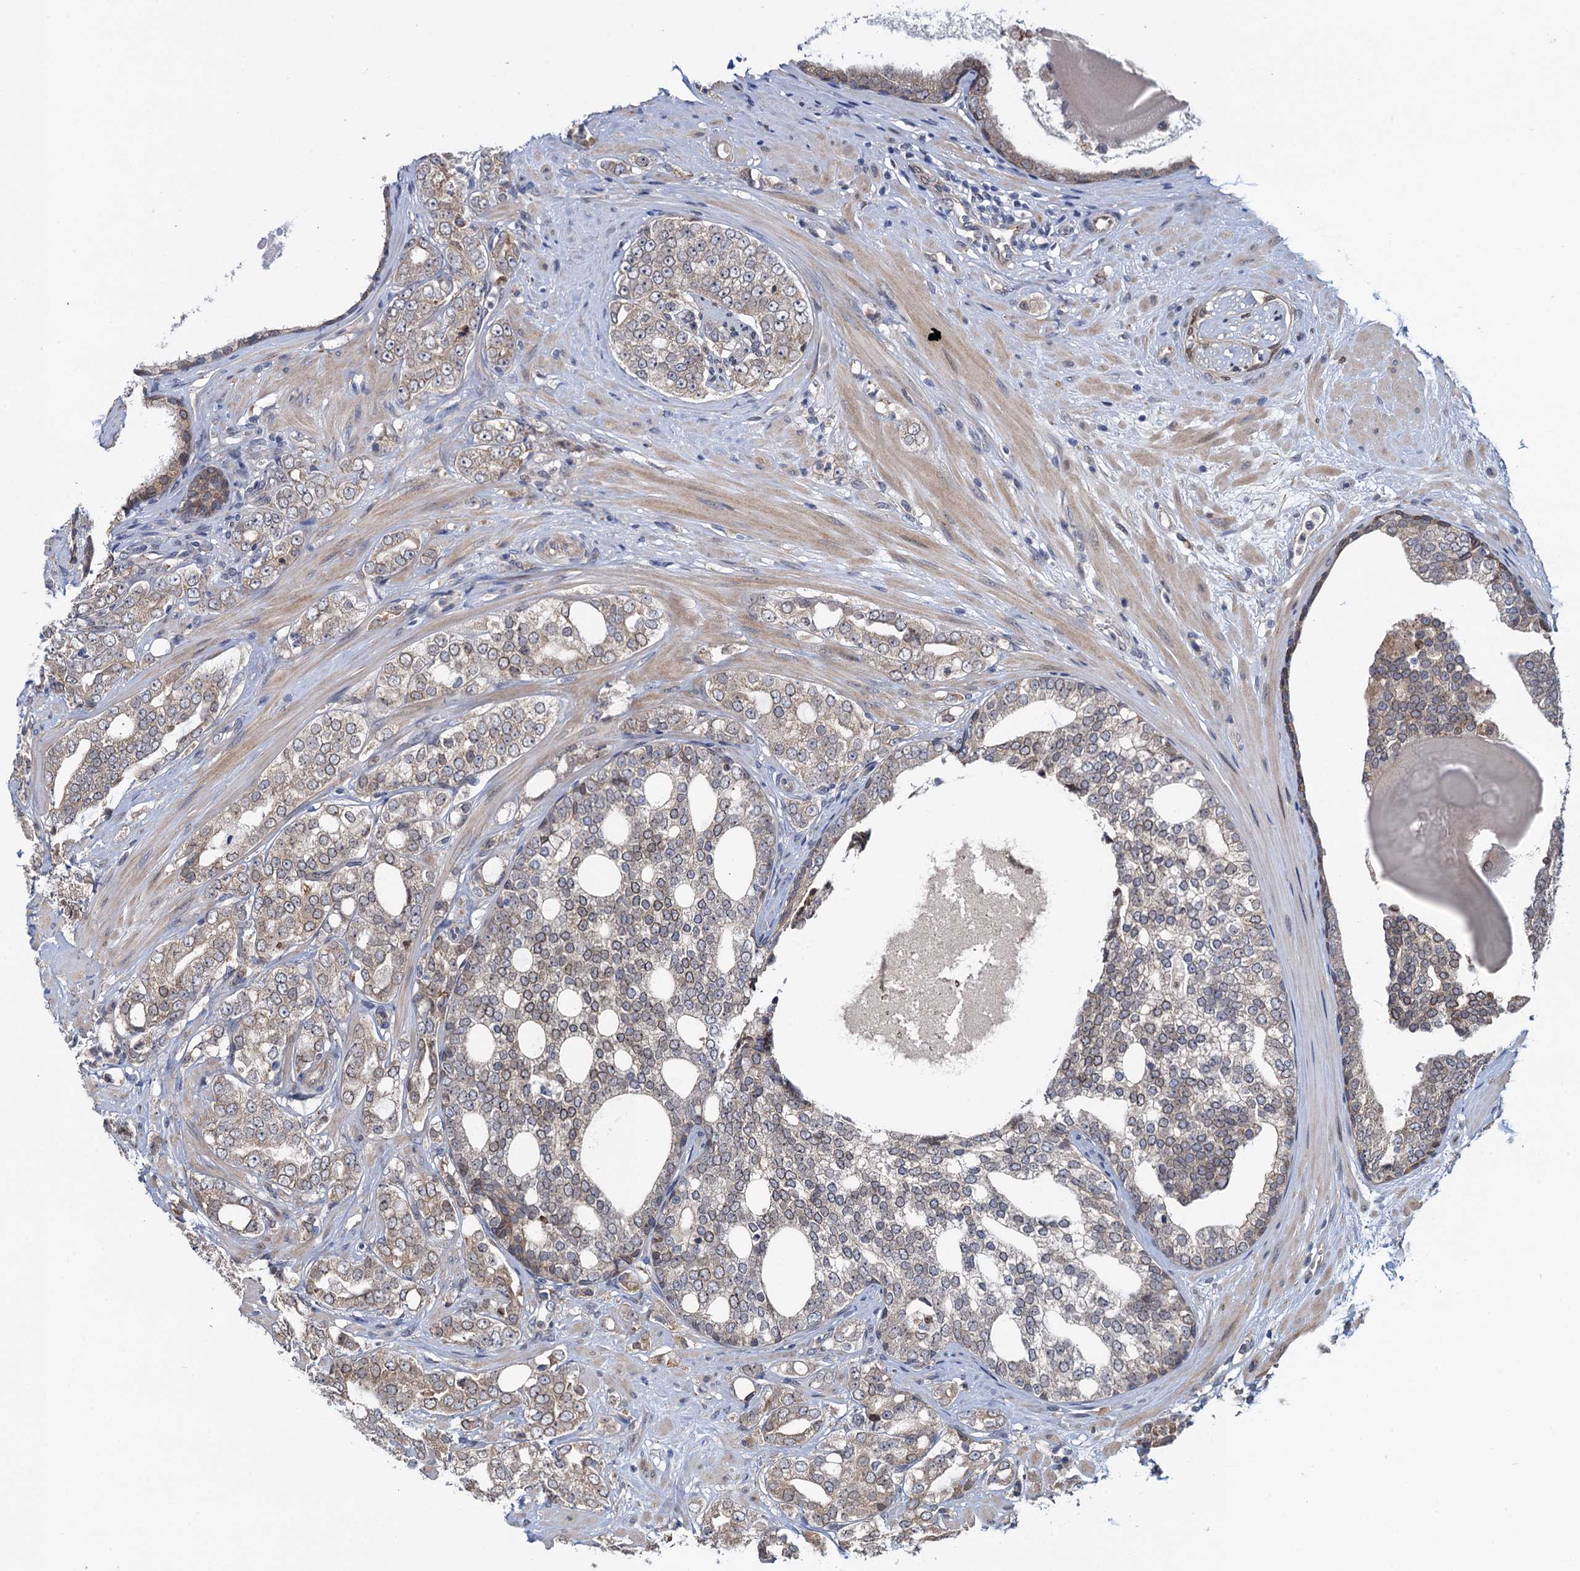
{"staining": {"intensity": "weak", "quantity": "25%-75%", "location": "cytoplasmic/membranous"}, "tissue": "prostate cancer", "cell_type": "Tumor cells", "image_type": "cancer", "snomed": [{"axis": "morphology", "description": "Adenocarcinoma, High grade"}, {"axis": "topography", "description": "Prostate"}], "caption": "The histopathology image demonstrates staining of prostate high-grade adenocarcinoma, revealing weak cytoplasmic/membranous protein expression (brown color) within tumor cells. Ihc stains the protein in brown and the nuclei are stained blue.", "gene": "EVX2", "patient": {"sex": "male", "age": 64}}